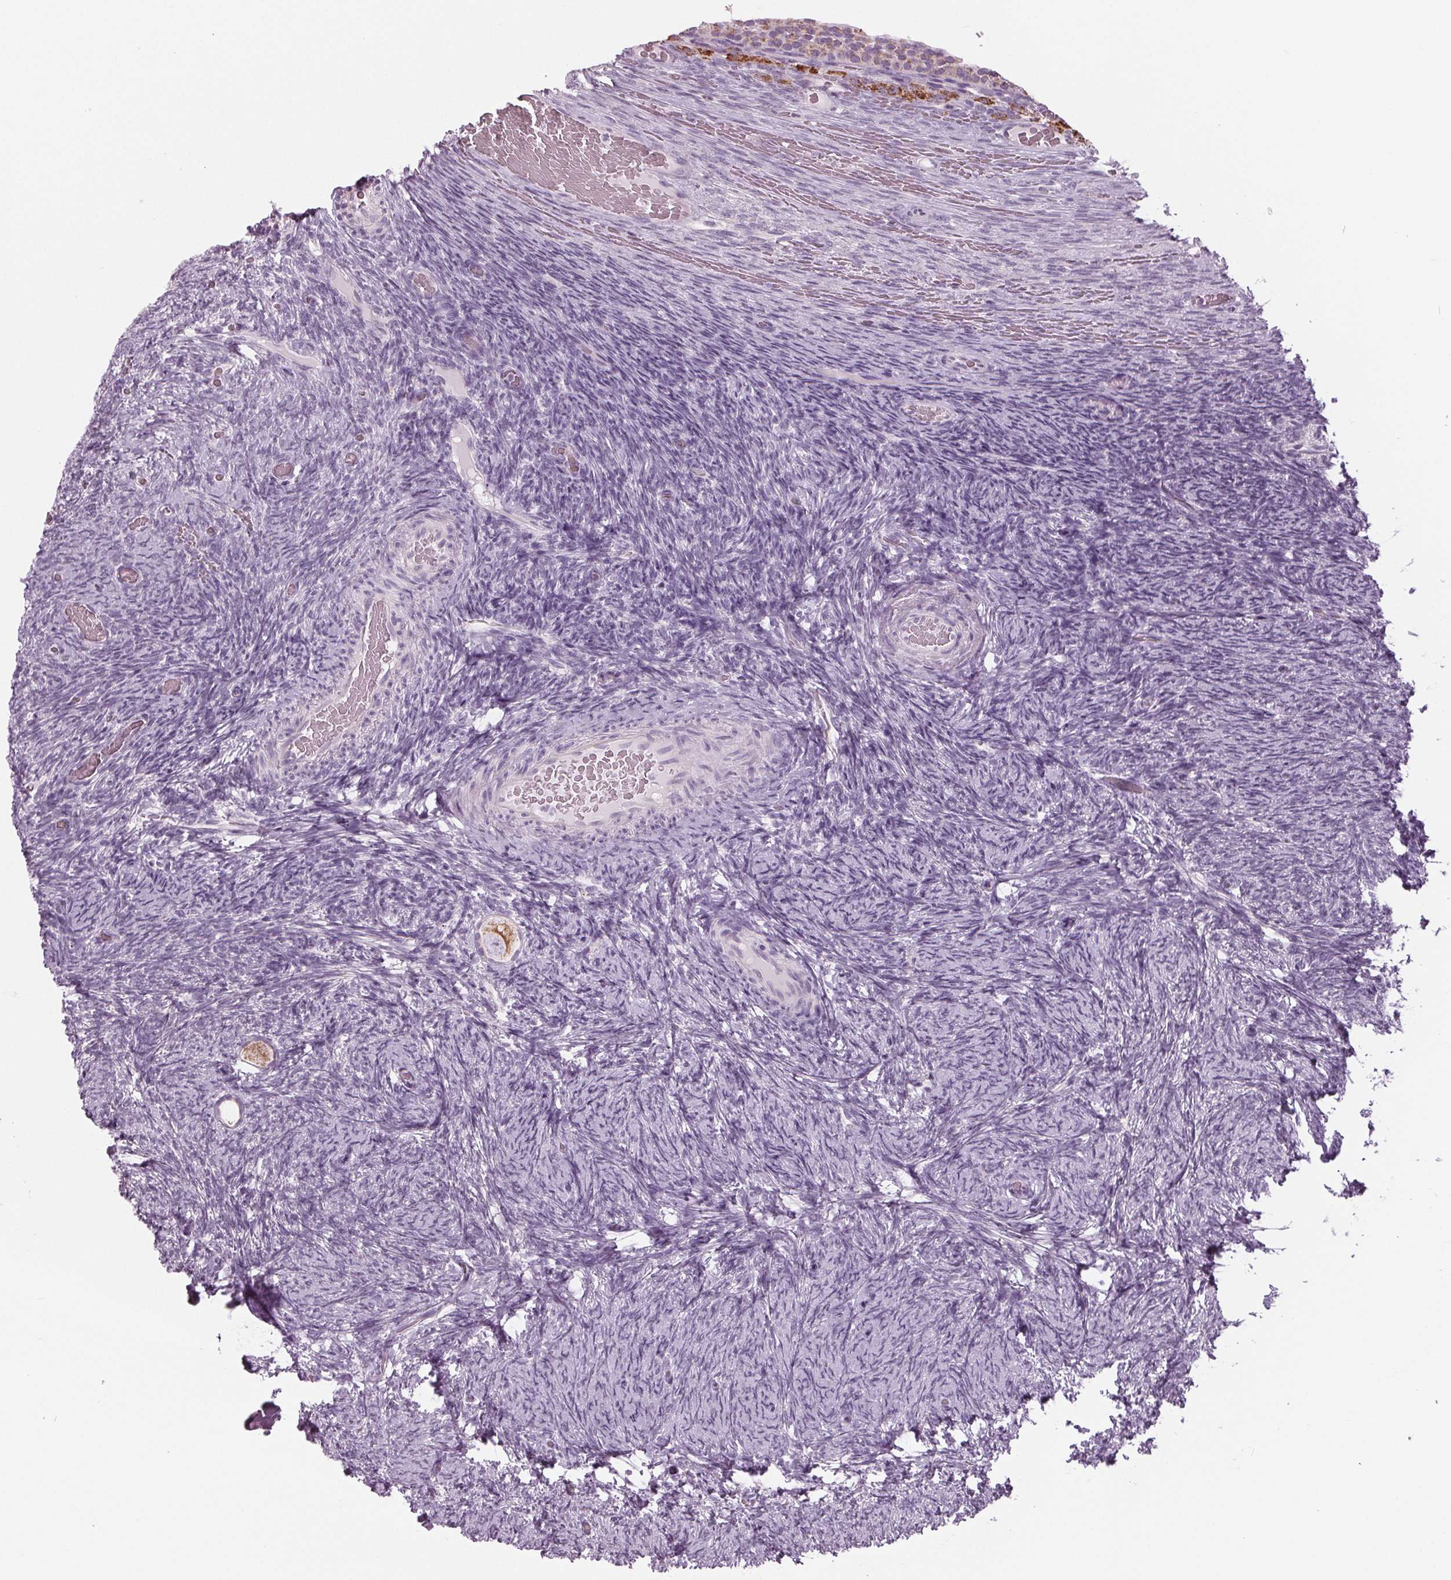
{"staining": {"intensity": "moderate", "quantity": ">75%", "location": "cytoplasmic/membranous"}, "tissue": "ovary", "cell_type": "Follicle cells", "image_type": "normal", "snomed": [{"axis": "morphology", "description": "Normal tissue, NOS"}, {"axis": "topography", "description": "Ovary"}], "caption": "The photomicrograph shows staining of unremarkable ovary, revealing moderate cytoplasmic/membranous protein staining (brown color) within follicle cells. The staining was performed using DAB, with brown indicating positive protein expression. Nuclei are stained blue with hematoxylin.", "gene": "SAMD4A", "patient": {"sex": "female", "age": 34}}